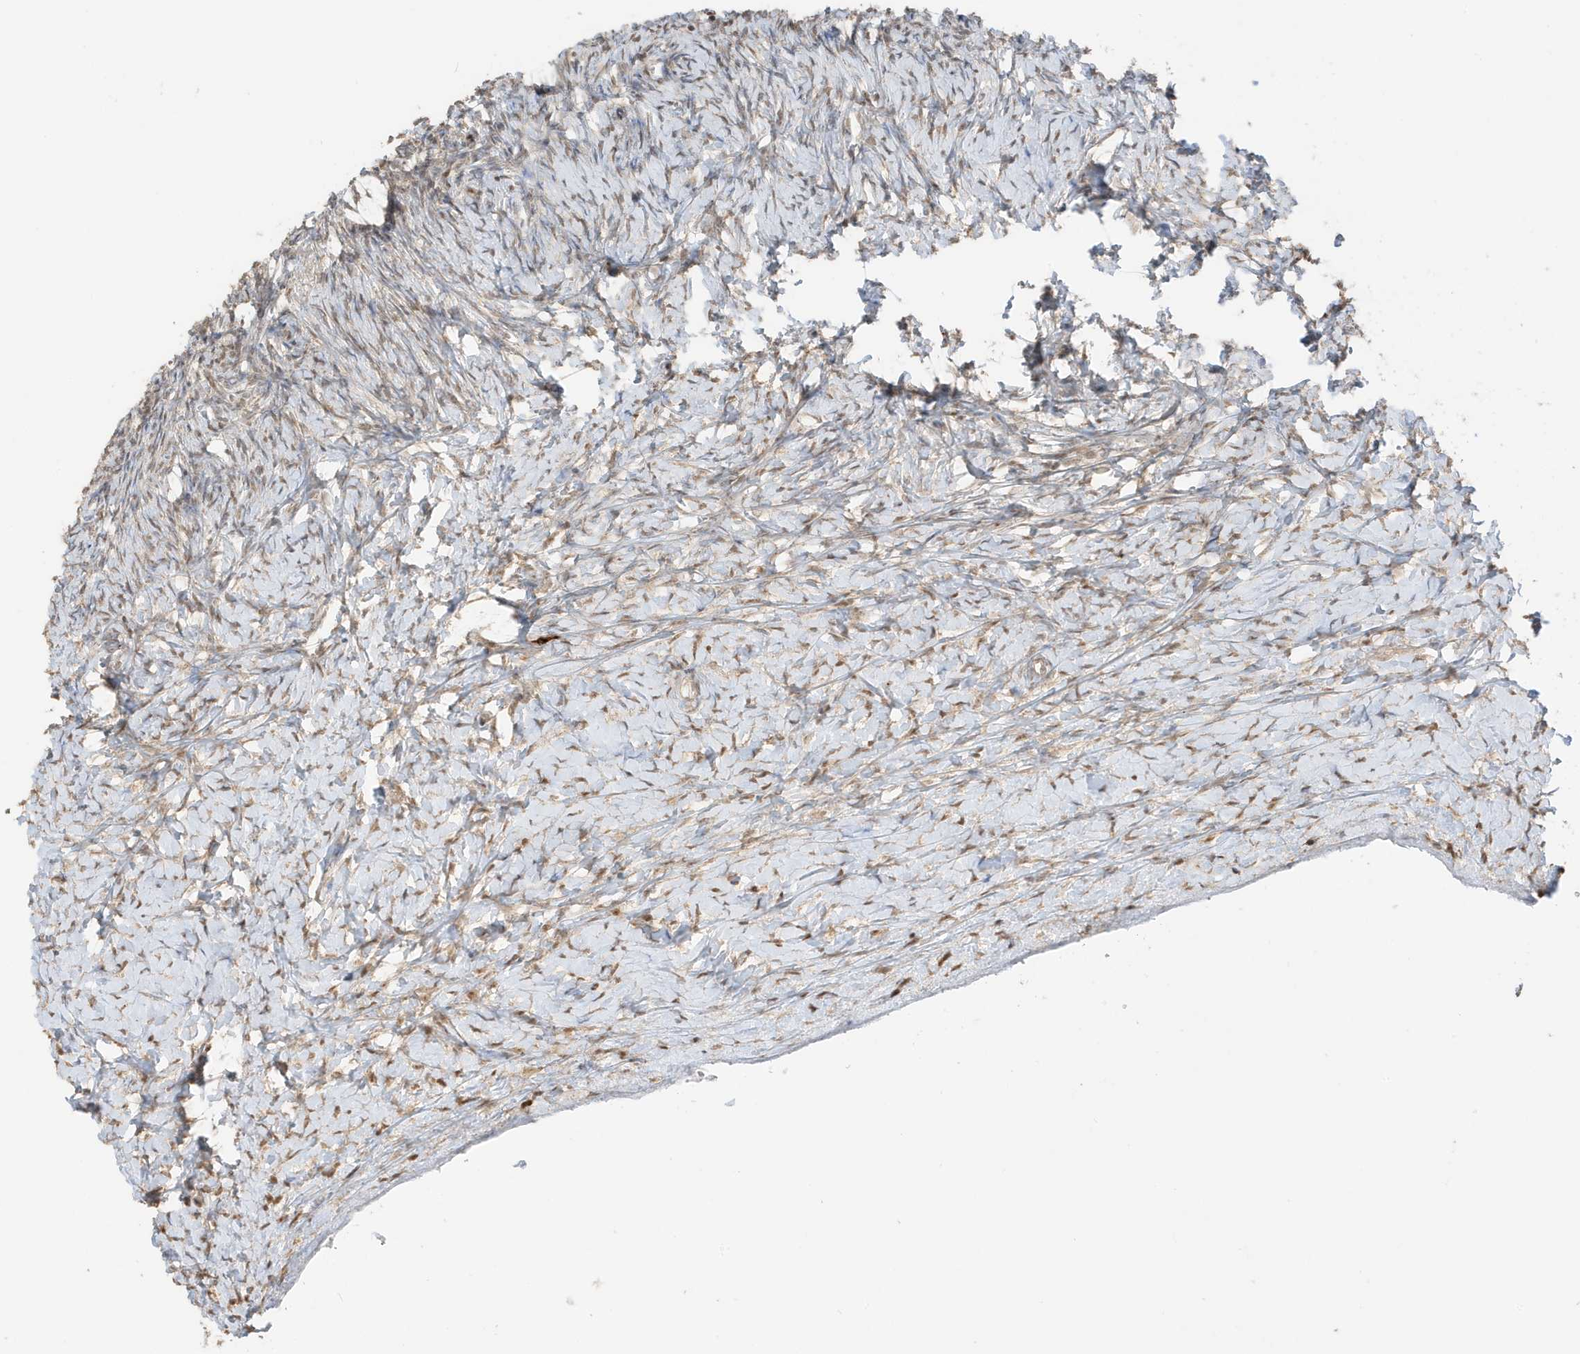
{"staining": {"intensity": "negative", "quantity": "none", "location": "none"}, "tissue": "ovary", "cell_type": "Follicle cells", "image_type": "normal", "snomed": [{"axis": "morphology", "description": "Normal tissue, NOS"}, {"axis": "morphology", "description": "Developmental malformation"}, {"axis": "topography", "description": "Ovary"}], "caption": "There is no significant staining in follicle cells of ovary. (DAB immunohistochemistry (IHC) visualized using brightfield microscopy, high magnification).", "gene": "ZBTB41", "patient": {"sex": "female", "age": 39}}